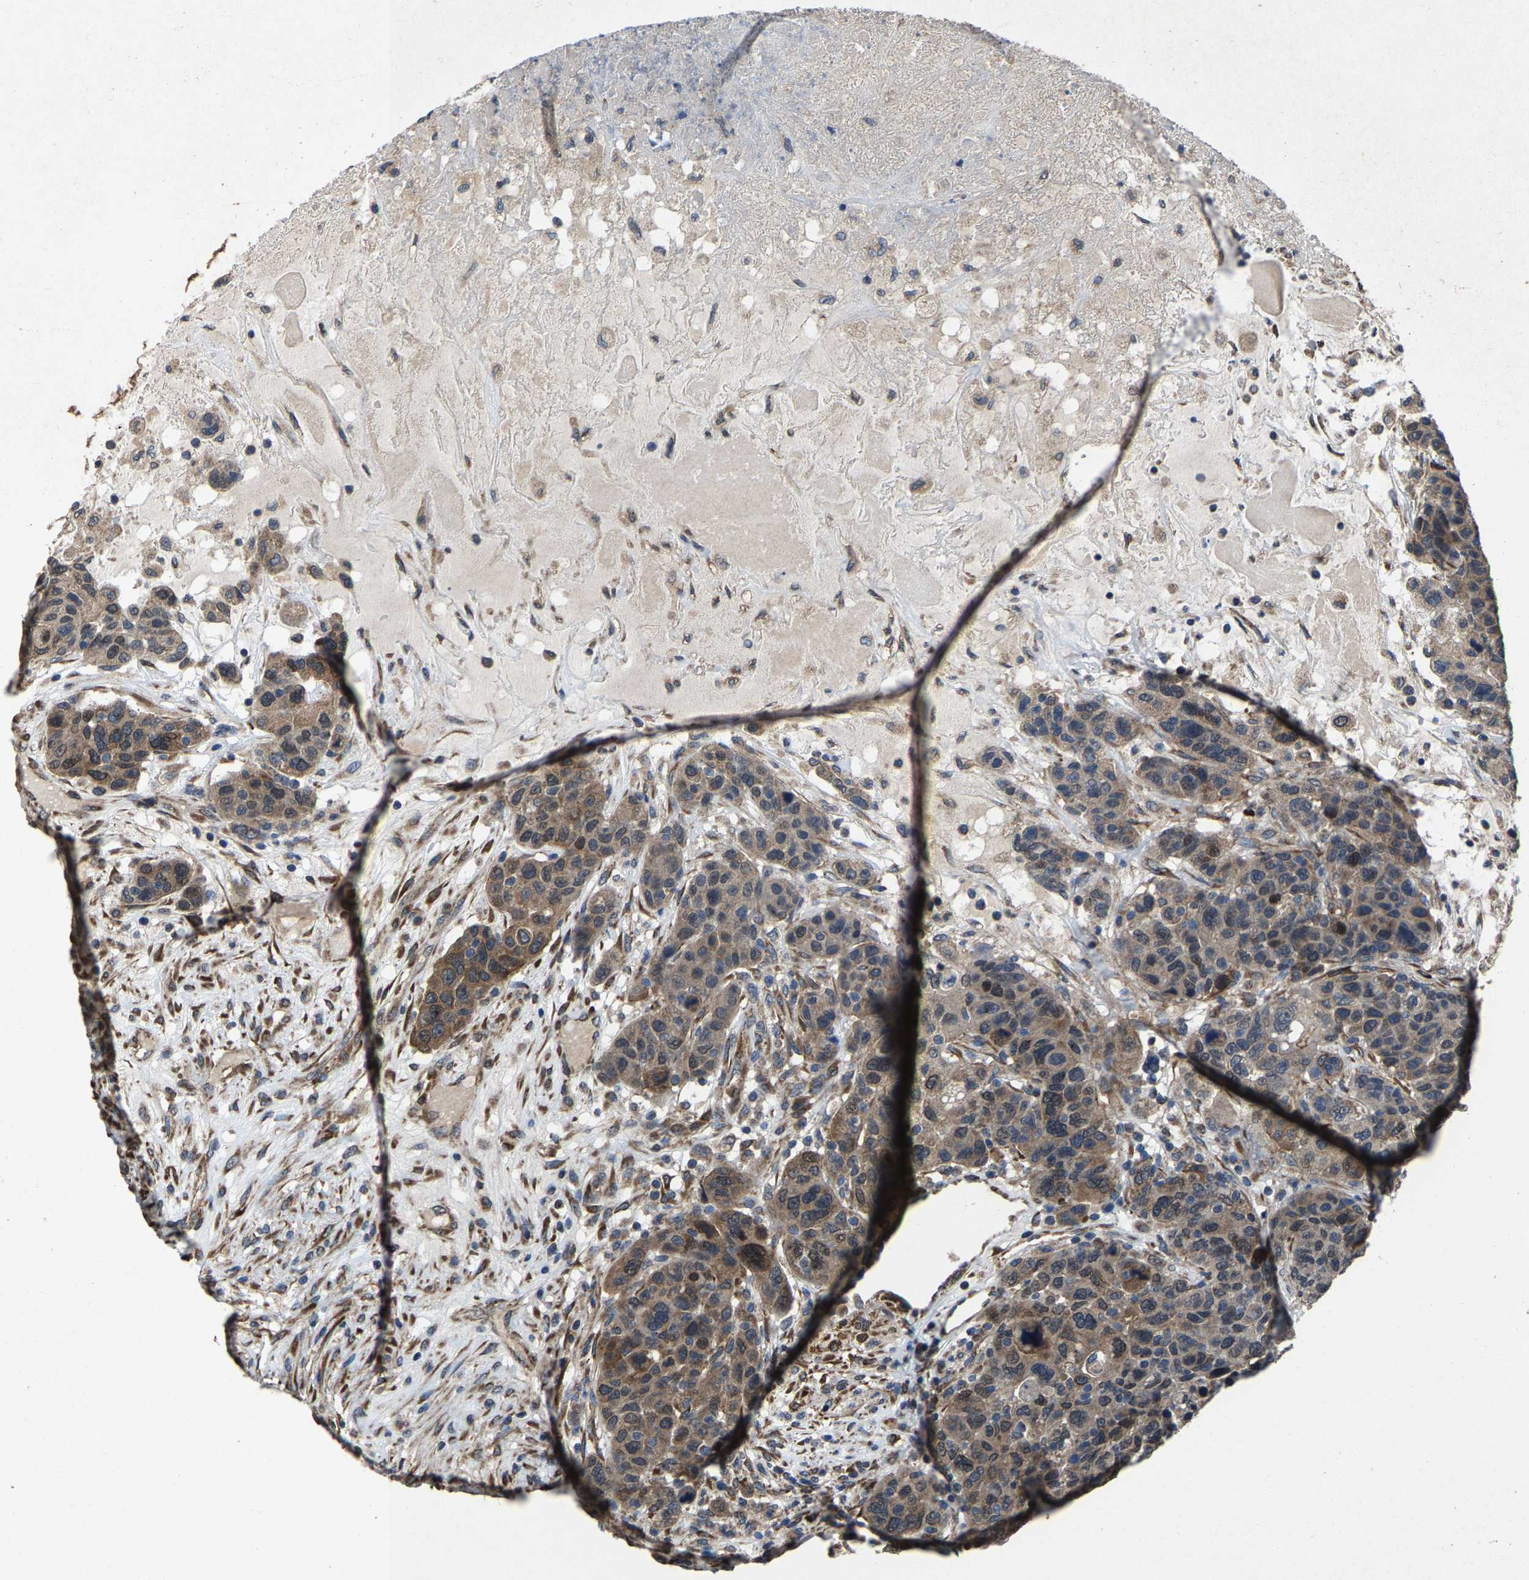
{"staining": {"intensity": "moderate", "quantity": ">75%", "location": "cytoplasmic/membranous"}, "tissue": "breast cancer", "cell_type": "Tumor cells", "image_type": "cancer", "snomed": [{"axis": "morphology", "description": "Duct carcinoma"}, {"axis": "topography", "description": "Breast"}], "caption": "Protein staining of breast cancer tissue displays moderate cytoplasmic/membranous positivity in about >75% of tumor cells.", "gene": "PDP1", "patient": {"sex": "female", "age": 37}}